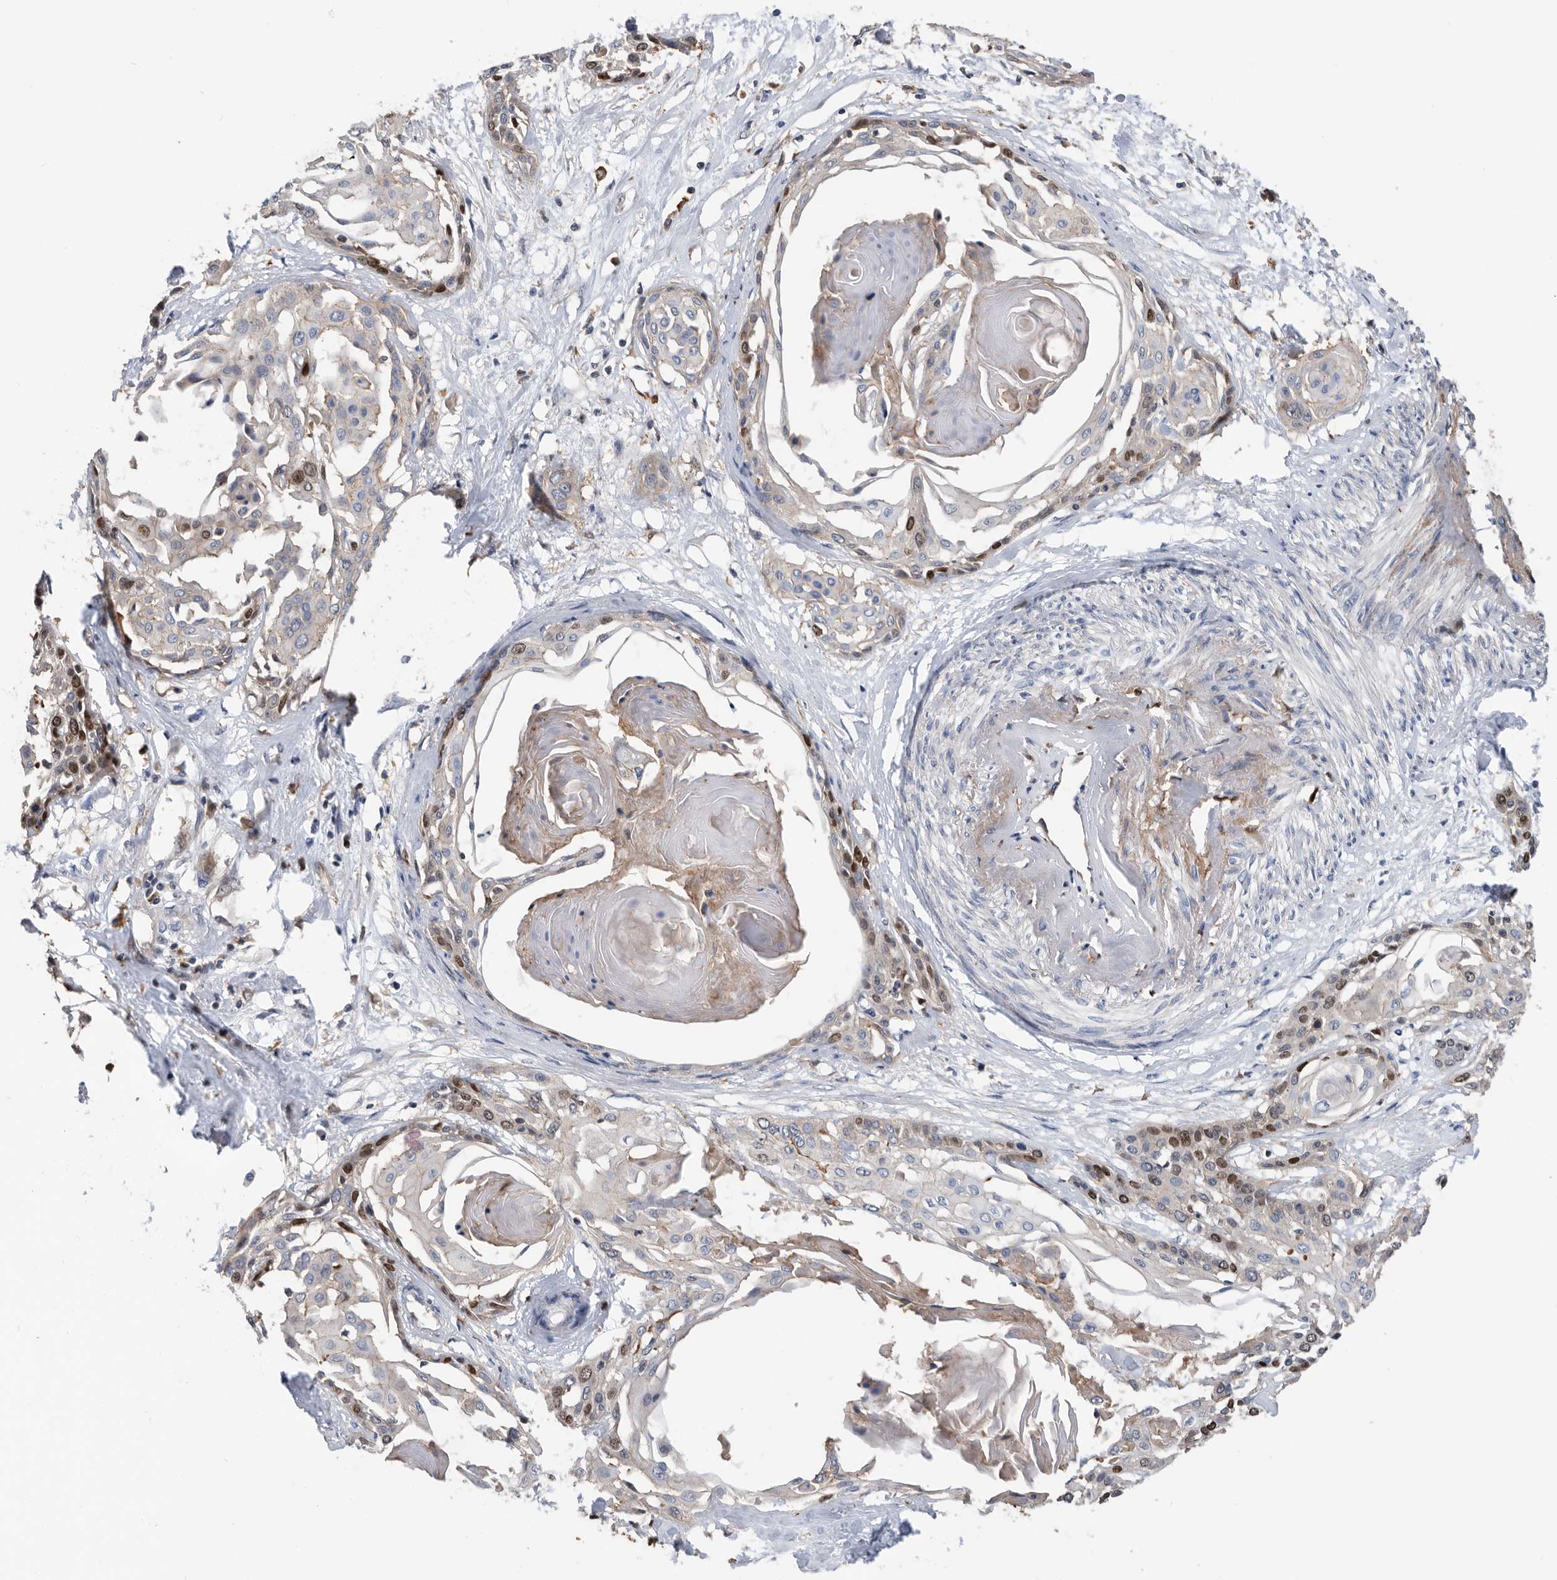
{"staining": {"intensity": "moderate", "quantity": "25%-75%", "location": "cytoplasmic/membranous,nuclear"}, "tissue": "cervical cancer", "cell_type": "Tumor cells", "image_type": "cancer", "snomed": [{"axis": "morphology", "description": "Squamous cell carcinoma, NOS"}, {"axis": "topography", "description": "Cervix"}], "caption": "Human squamous cell carcinoma (cervical) stained with a brown dye shows moderate cytoplasmic/membranous and nuclear positive positivity in about 25%-75% of tumor cells.", "gene": "ATAD2", "patient": {"sex": "female", "age": 57}}